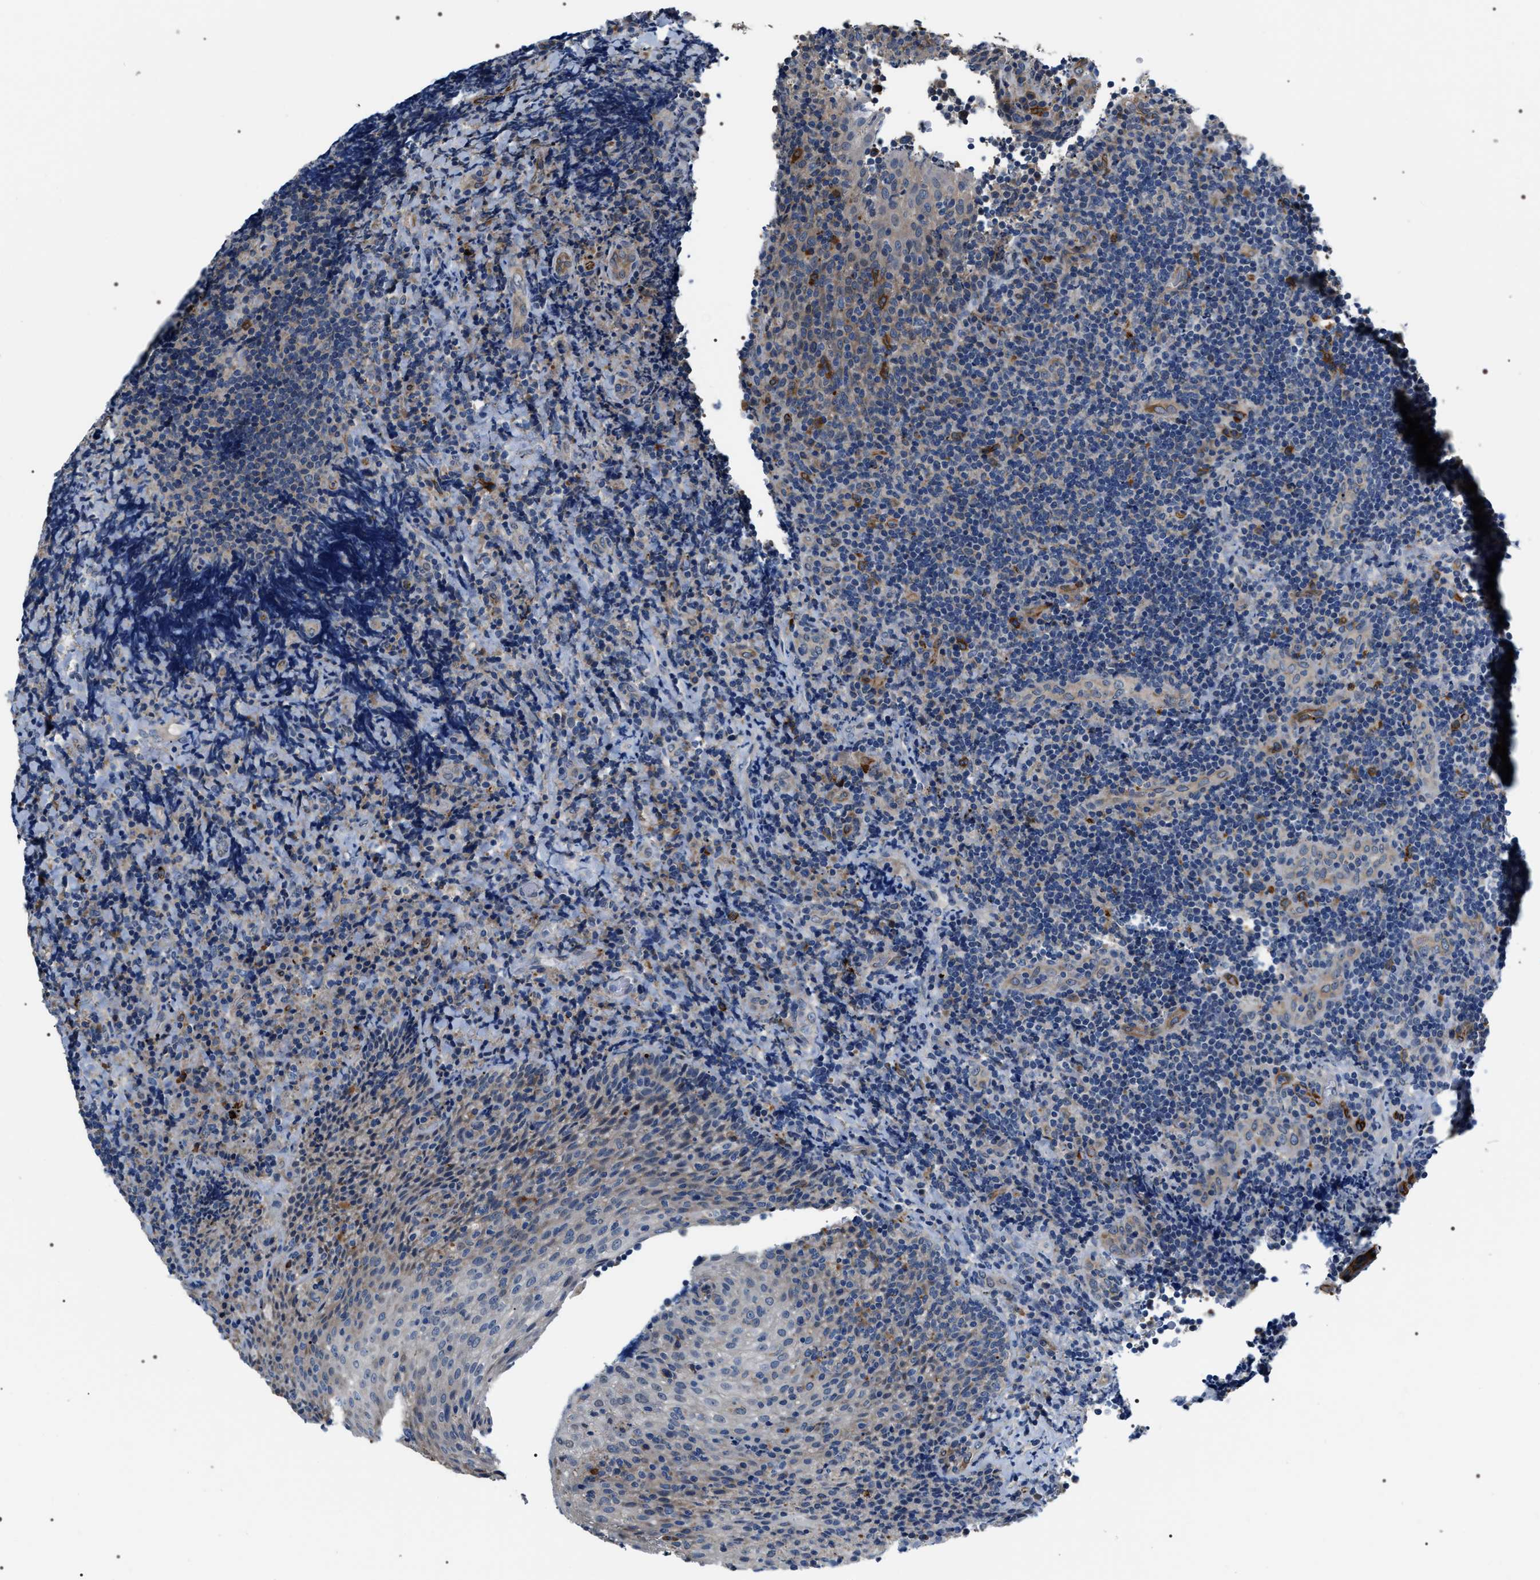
{"staining": {"intensity": "weak", "quantity": "<25%", "location": "cytoplasmic/membranous"}, "tissue": "lymphoma", "cell_type": "Tumor cells", "image_type": "cancer", "snomed": [{"axis": "morphology", "description": "Malignant lymphoma, non-Hodgkin's type, High grade"}, {"axis": "topography", "description": "Tonsil"}], "caption": "Micrograph shows no protein expression in tumor cells of lymphoma tissue.", "gene": "PKD1L1", "patient": {"sex": "female", "age": 36}}